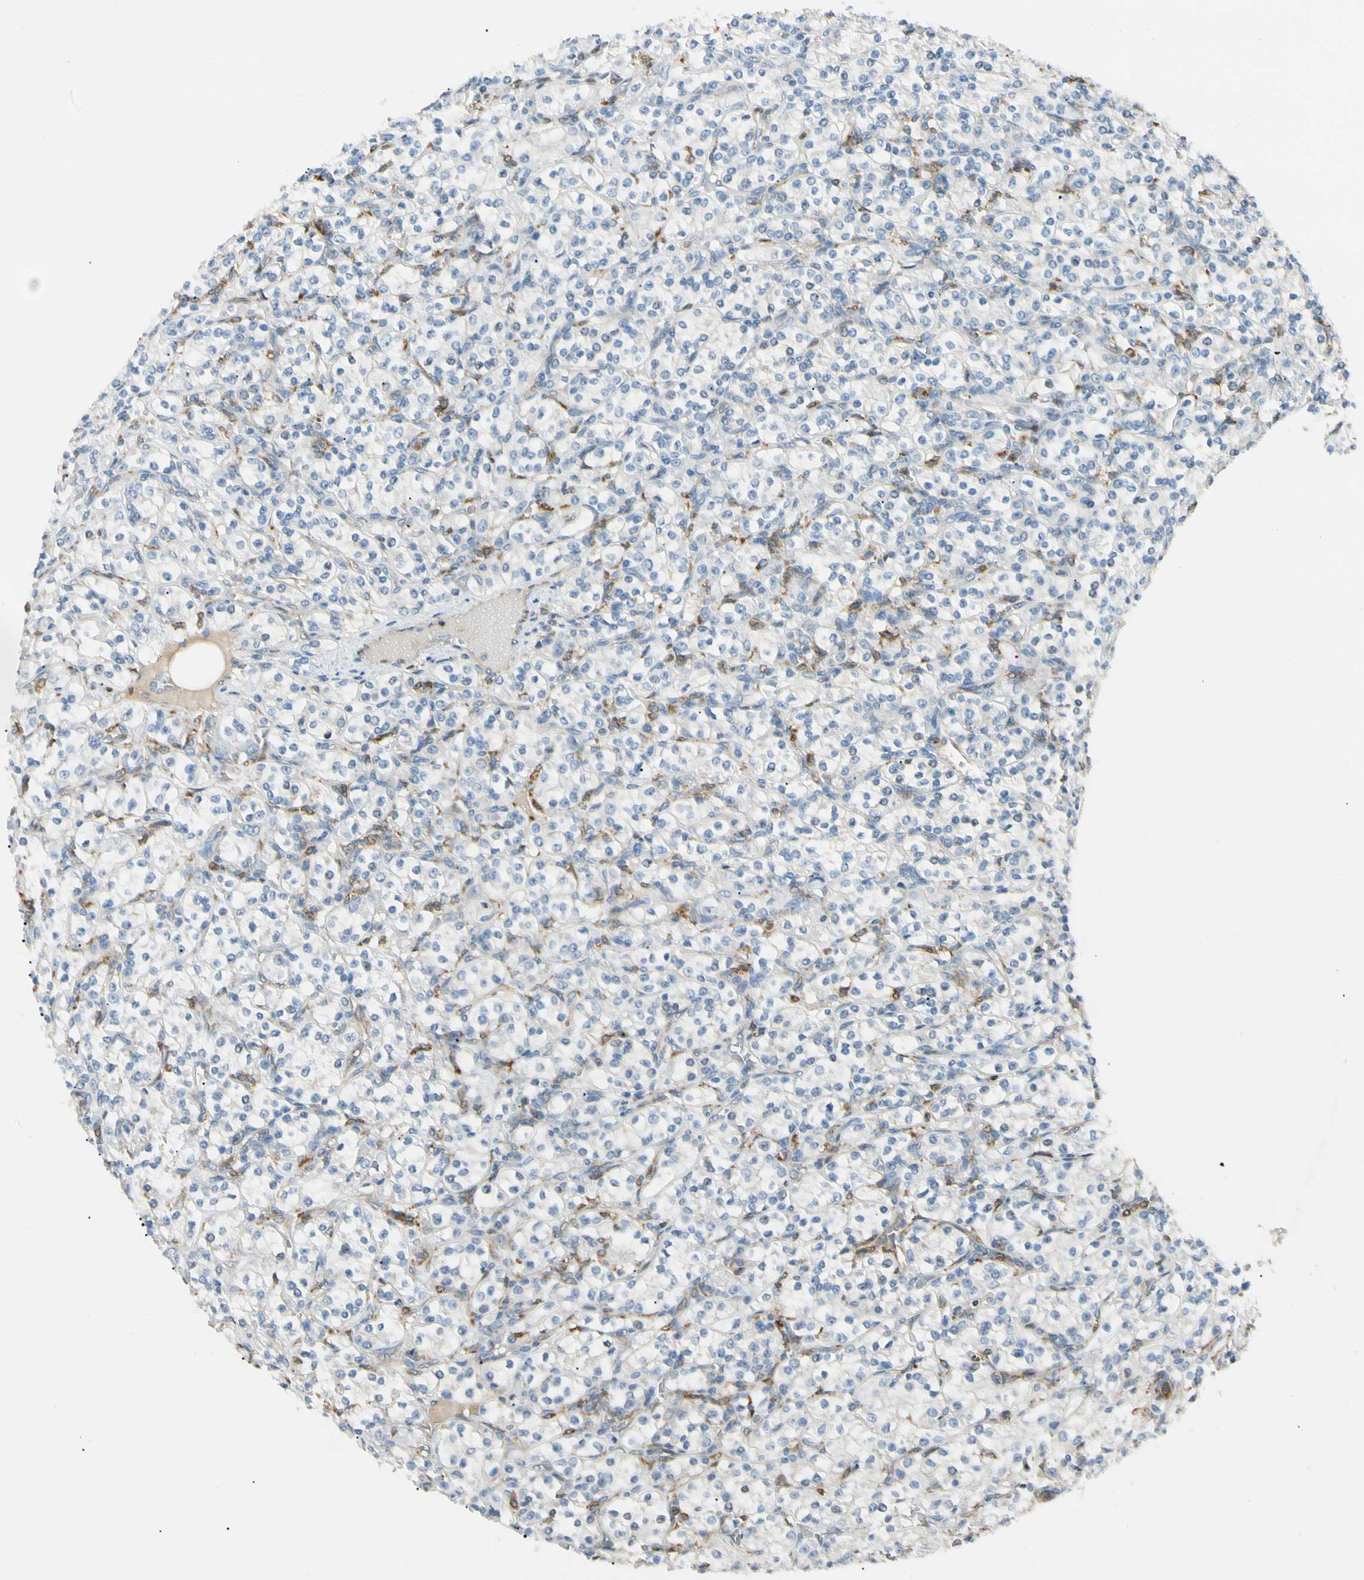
{"staining": {"intensity": "negative", "quantity": "none", "location": "none"}, "tissue": "renal cancer", "cell_type": "Tumor cells", "image_type": "cancer", "snomed": [{"axis": "morphology", "description": "Adenocarcinoma, NOS"}, {"axis": "topography", "description": "Kidney"}], "caption": "Immunohistochemistry (IHC) image of human renal cancer (adenocarcinoma) stained for a protein (brown), which displays no expression in tumor cells.", "gene": "LPCAT2", "patient": {"sex": "male", "age": 77}}